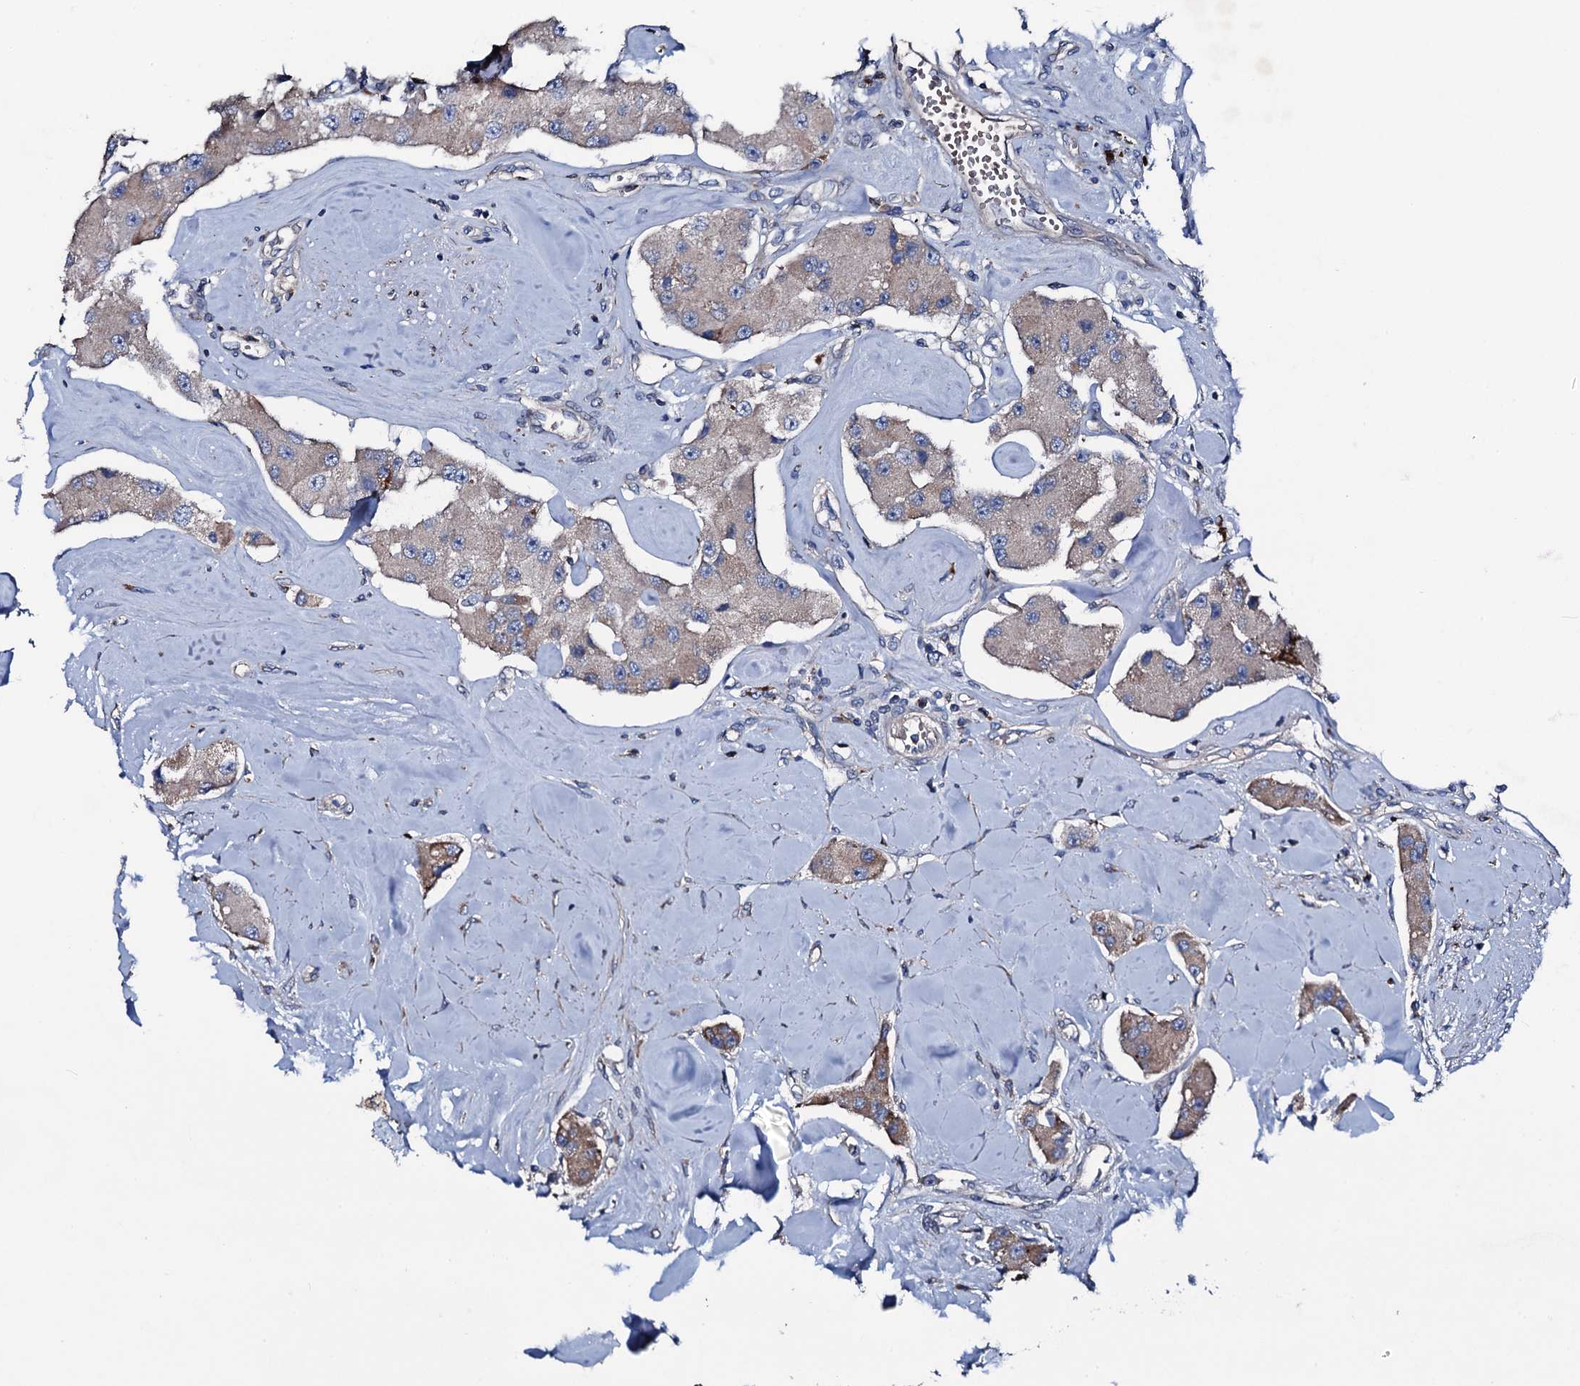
{"staining": {"intensity": "weak", "quantity": ">75%", "location": "cytoplasmic/membranous"}, "tissue": "carcinoid", "cell_type": "Tumor cells", "image_type": "cancer", "snomed": [{"axis": "morphology", "description": "Carcinoid, malignant, NOS"}, {"axis": "topography", "description": "Pancreas"}], "caption": "The micrograph displays staining of carcinoid (malignant), revealing weak cytoplasmic/membranous protein expression (brown color) within tumor cells.", "gene": "NEK1", "patient": {"sex": "male", "age": 41}}